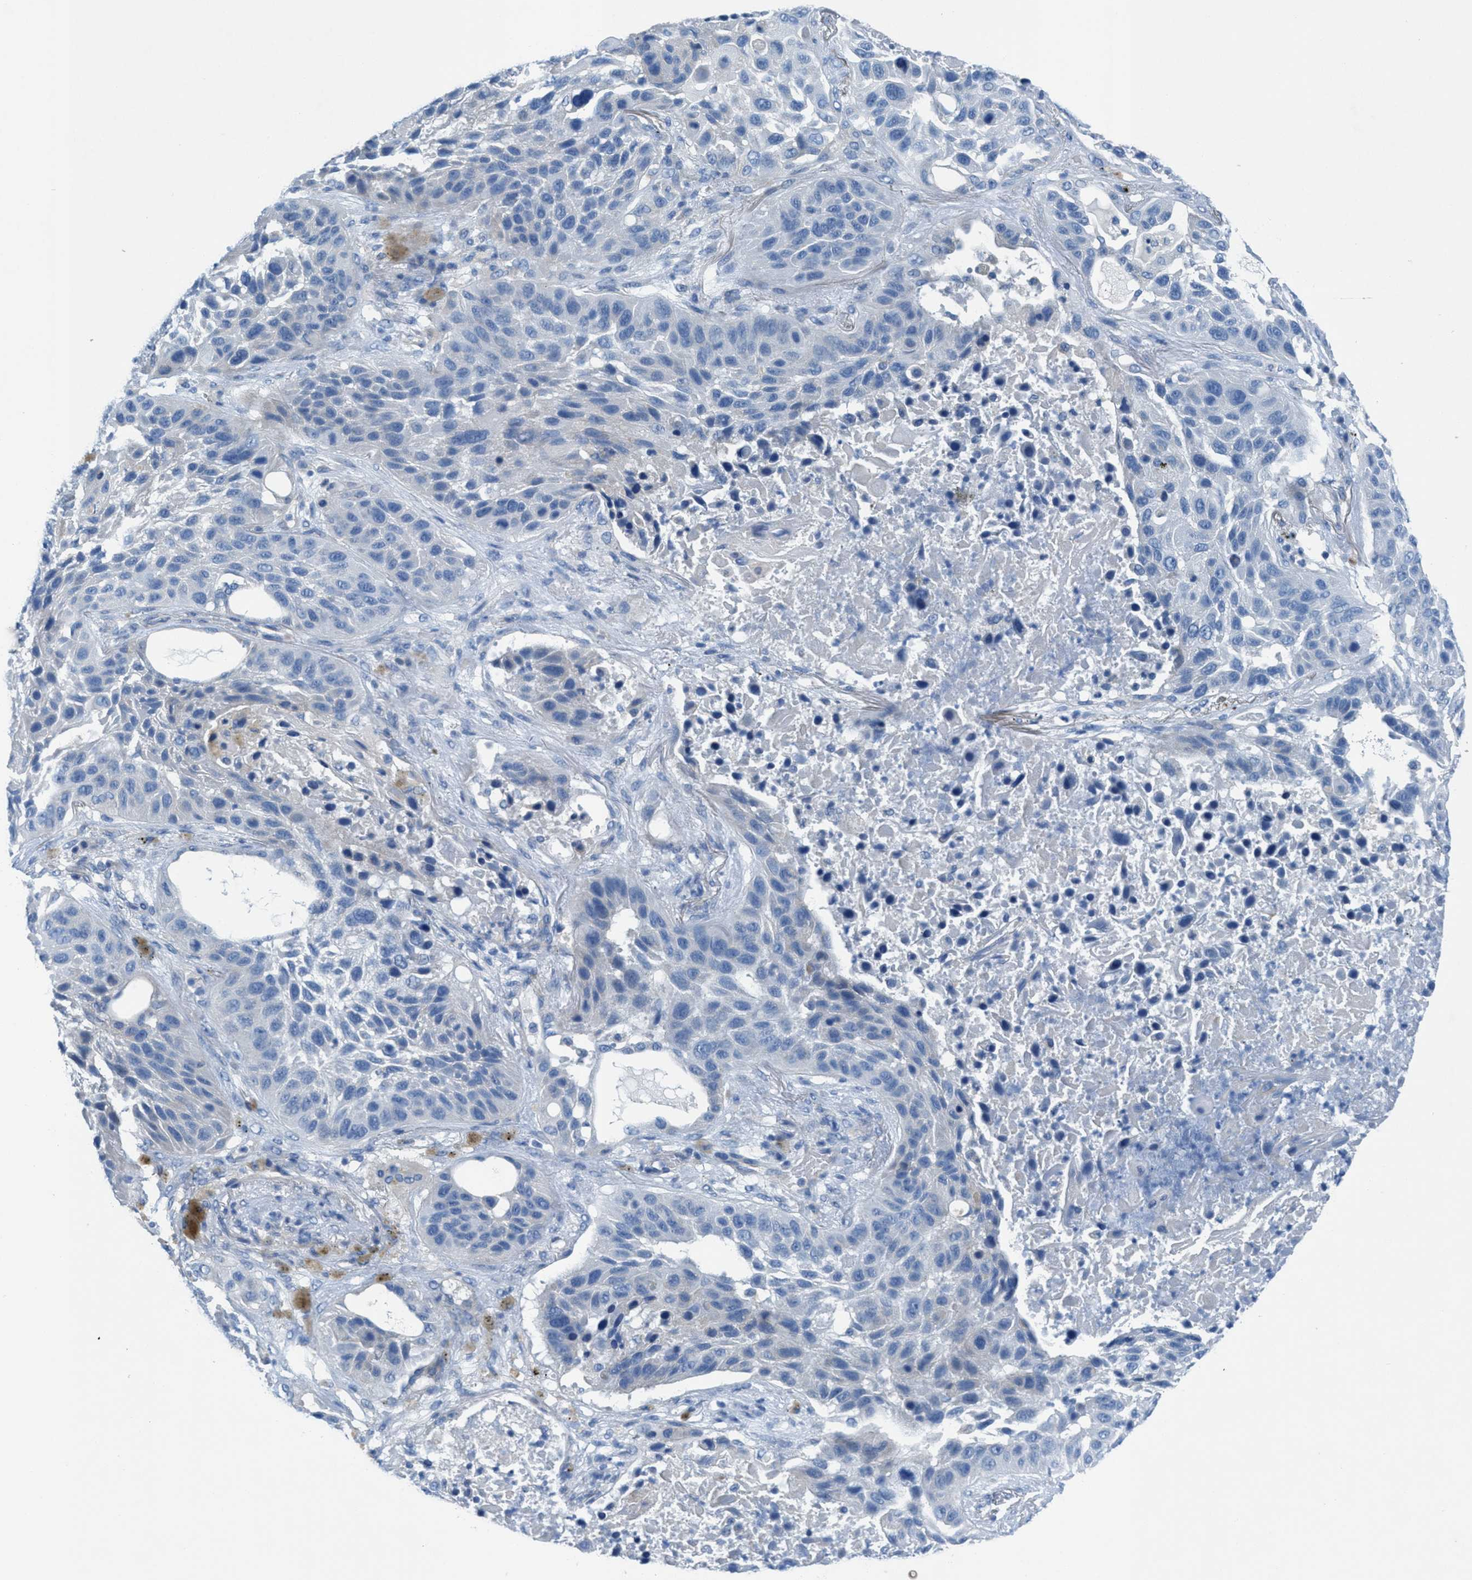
{"staining": {"intensity": "negative", "quantity": "none", "location": "none"}, "tissue": "lung cancer", "cell_type": "Tumor cells", "image_type": "cancer", "snomed": [{"axis": "morphology", "description": "Squamous cell carcinoma, NOS"}, {"axis": "topography", "description": "Lung"}], "caption": "The immunohistochemistry photomicrograph has no significant staining in tumor cells of lung cancer tissue.", "gene": "GALNT17", "patient": {"sex": "male", "age": 57}}